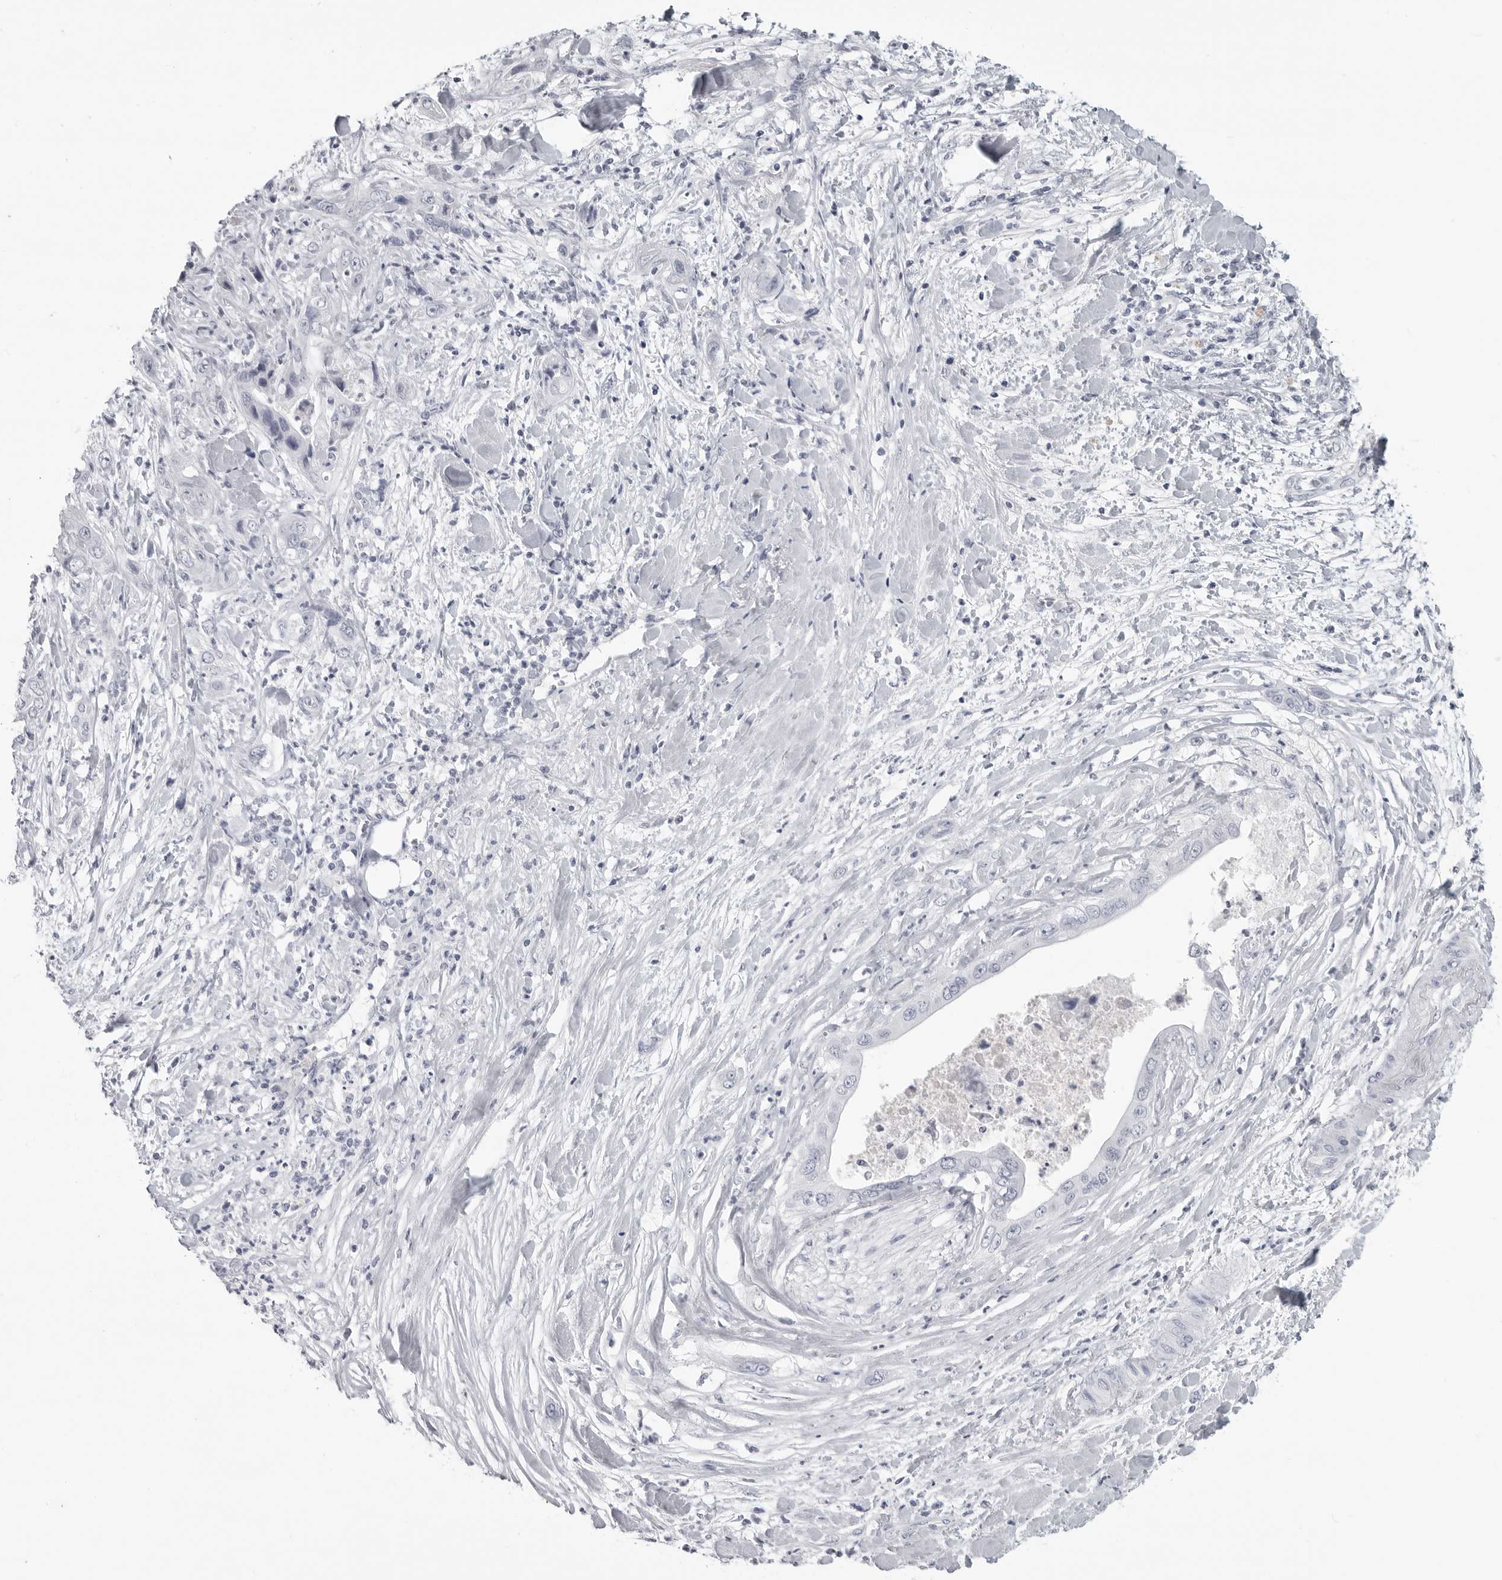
{"staining": {"intensity": "negative", "quantity": "none", "location": "none"}, "tissue": "pancreatic cancer", "cell_type": "Tumor cells", "image_type": "cancer", "snomed": [{"axis": "morphology", "description": "Adenocarcinoma, NOS"}, {"axis": "topography", "description": "Pancreas"}], "caption": "A high-resolution photomicrograph shows immunohistochemistry staining of pancreatic adenocarcinoma, which reveals no significant staining in tumor cells.", "gene": "LY6D", "patient": {"sex": "female", "age": 78}}